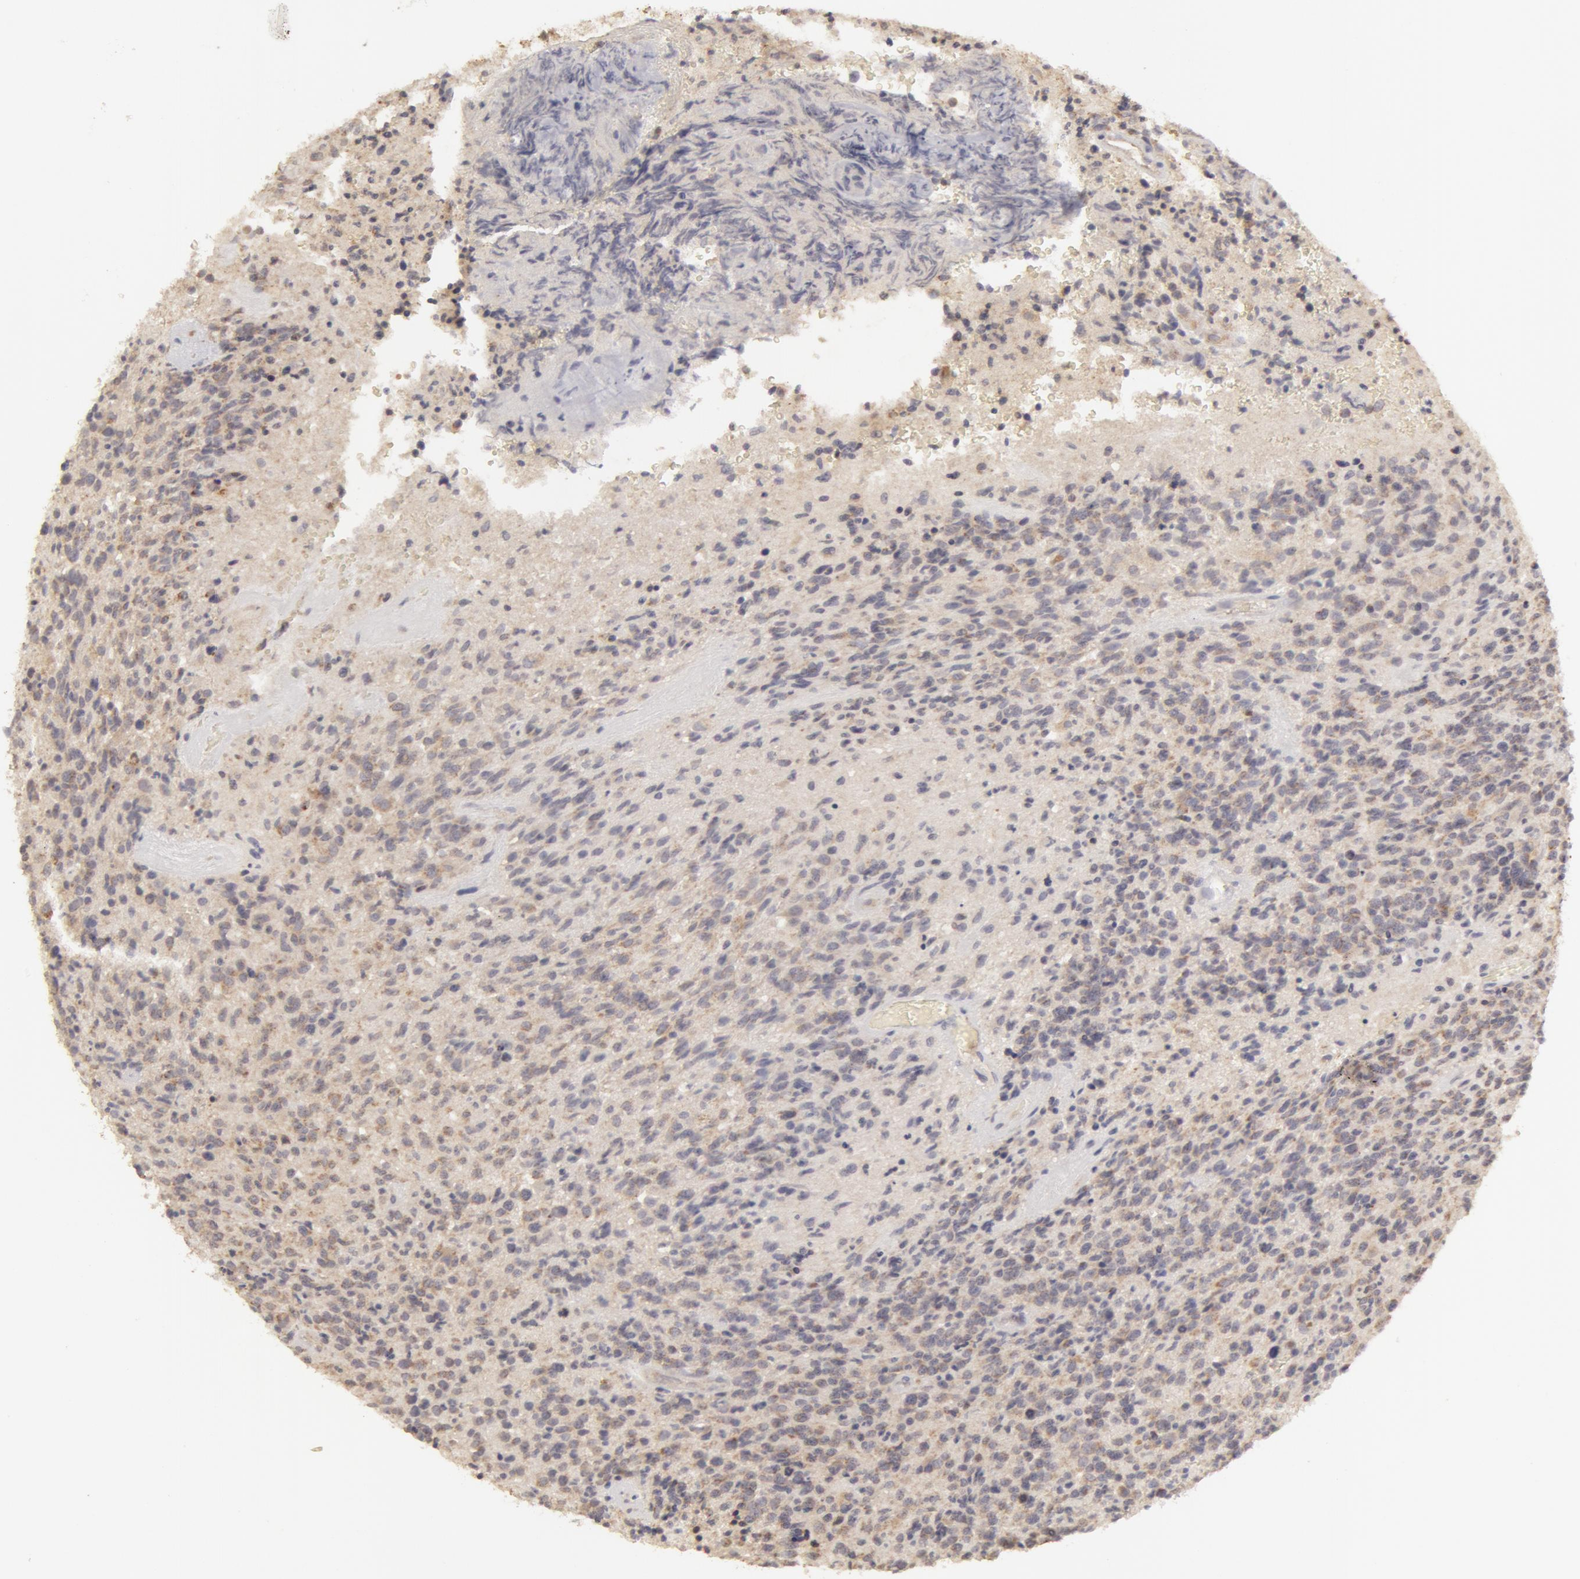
{"staining": {"intensity": "negative", "quantity": "none", "location": "none"}, "tissue": "glioma", "cell_type": "Tumor cells", "image_type": "cancer", "snomed": [{"axis": "morphology", "description": "Glioma, malignant, High grade"}, {"axis": "topography", "description": "Brain"}], "caption": "A high-resolution photomicrograph shows immunohistochemistry (IHC) staining of malignant glioma (high-grade), which exhibits no significant expression in tumor cells. Nuclei are stained in blue.", "gene": "ADPRH", "patient": {"sex": "male", "age": 36}}